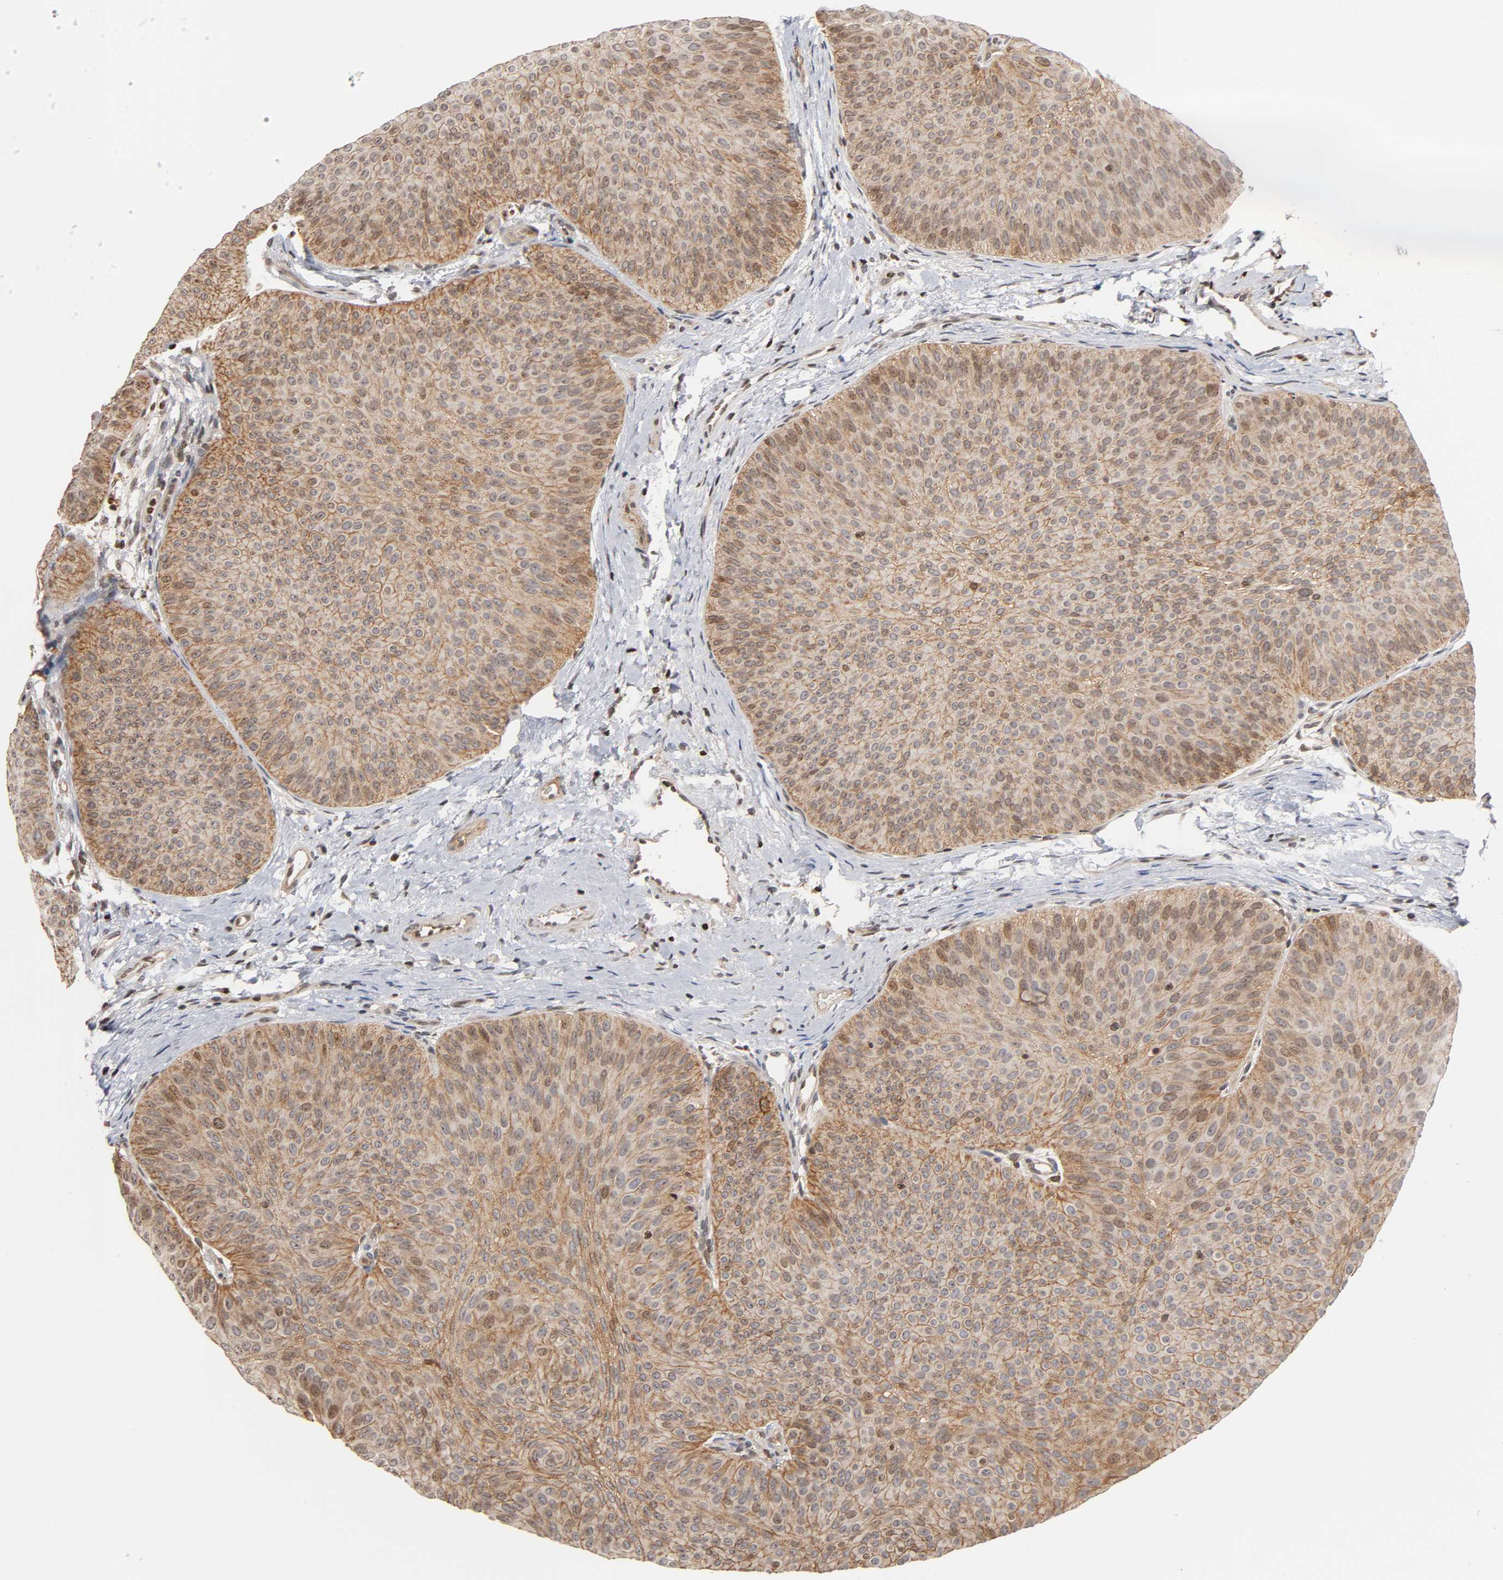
{"staining": {"intensity": "moderate", "quantity": ">75%", "location": "cytoplasmic/membranous"}, "tissue": "urothelial cancer", "cell_type": "Tumor cells", "image_type": "cancer", "snomed": [{"axis": "morphology", "description": "Urothelial carcinoma, Low grade"}, {"axis": "topography", "description": "Urinary bladder"}], "caption": "A histopathology image showing moderate cytoplasmic/membranous expression in approximately >75% of tumor cells in urothelial cancer, as visualized by brown immunohistochemical staining.", "gene": "ITGAV", "patient": {"sex": "female", "age": 60}}